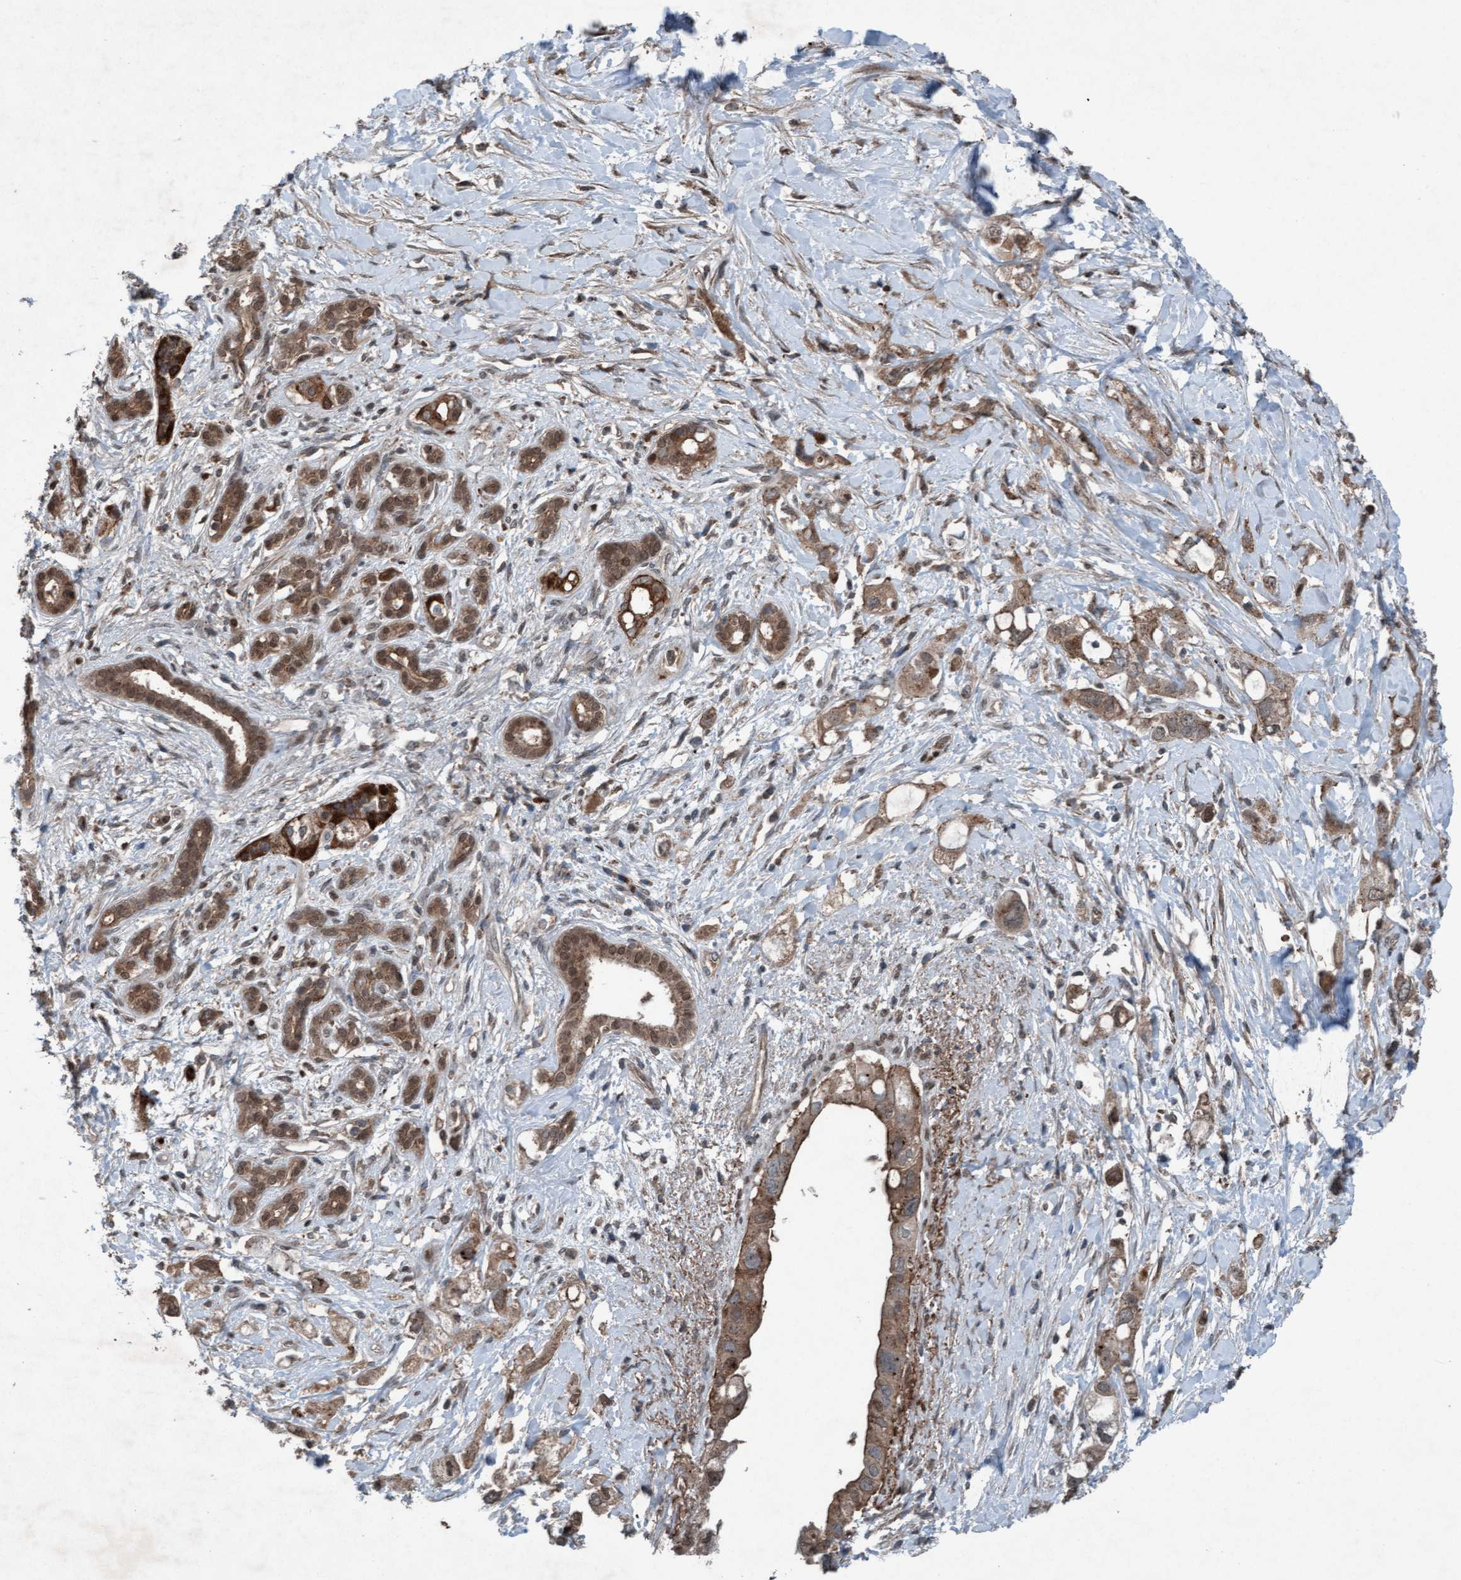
{"staining": {"intensity": "weak", "quantity": ">75%", "location": "cytoplasmic/membranous"}, "tissue": "pancreatic cancer", "cell_type": "Tumor cells", "image_type": "cancer", "snomed": [{"axis": "morphology", "description": "Adenocarcinoma, NOS"}, {"axis": "topography", "description": "Pancreas"}], "caption": "Immunohistochemical staining of pancreatic cancer displays low levels of weak cytoplasmic/membranous protein staining in approximately >75% of tumor cells.", "gene": "PLXNB2", "patient": {"sex": "female", "age": 56}}